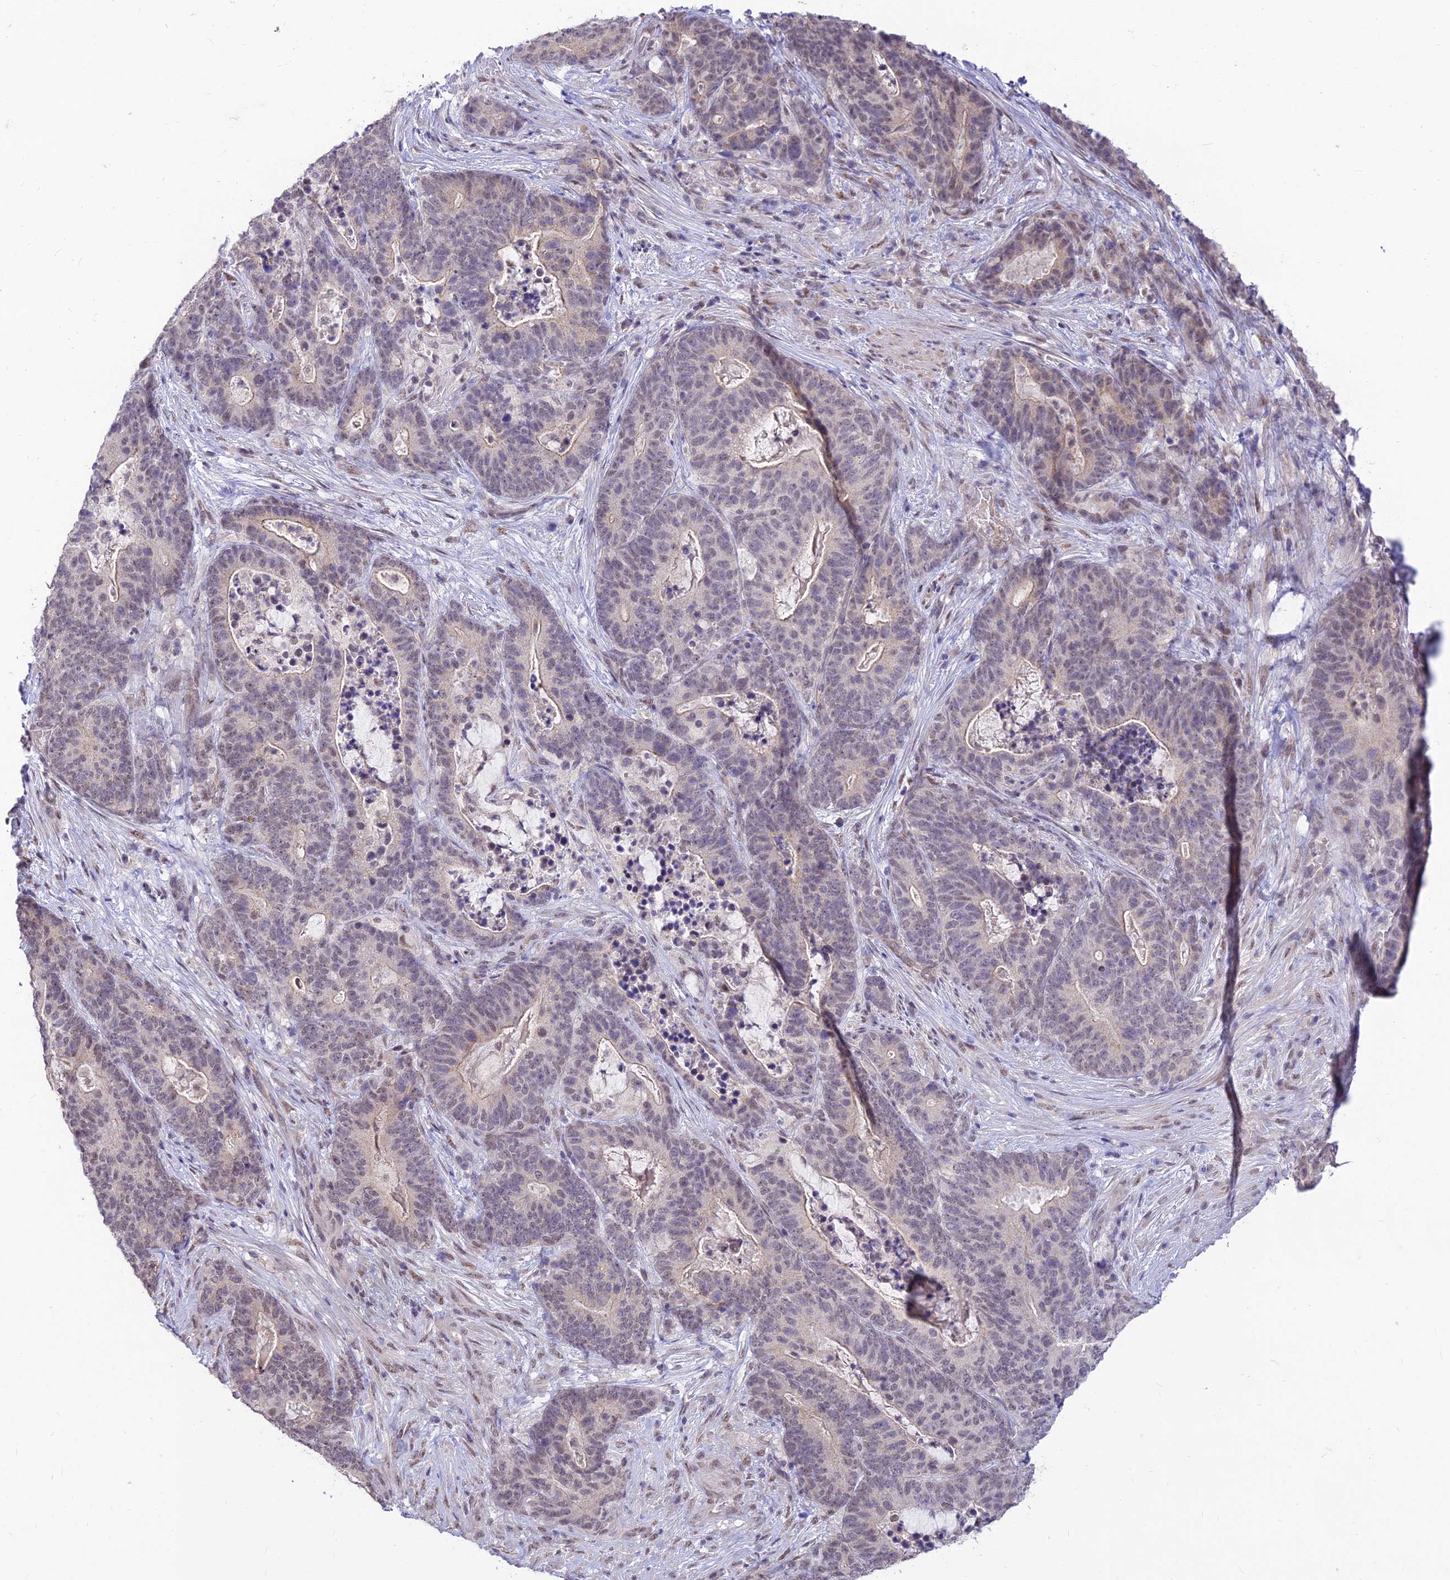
{"staining": {"intensity": "weak", "quantity": "<25%", "location": "nuclear"}, "tissue": "stomach cancer", "cell_type": "Tumor cells", "image_type": "cancer", "snomed": [{"axis": "morphology", "description": "Normal tissue, NOS"}, {"axis": "morphology", "description": "Adenocarcinoma, NOS"}, {"axis": "topography", "description": "Stomach"}], "caption": "Stomach adenocarcinoma was stained to show a protein in brown. There is no significant expression in tumor cells.", "gene": "MICOS13", "patient": {"sex": "female", "age": 64}}